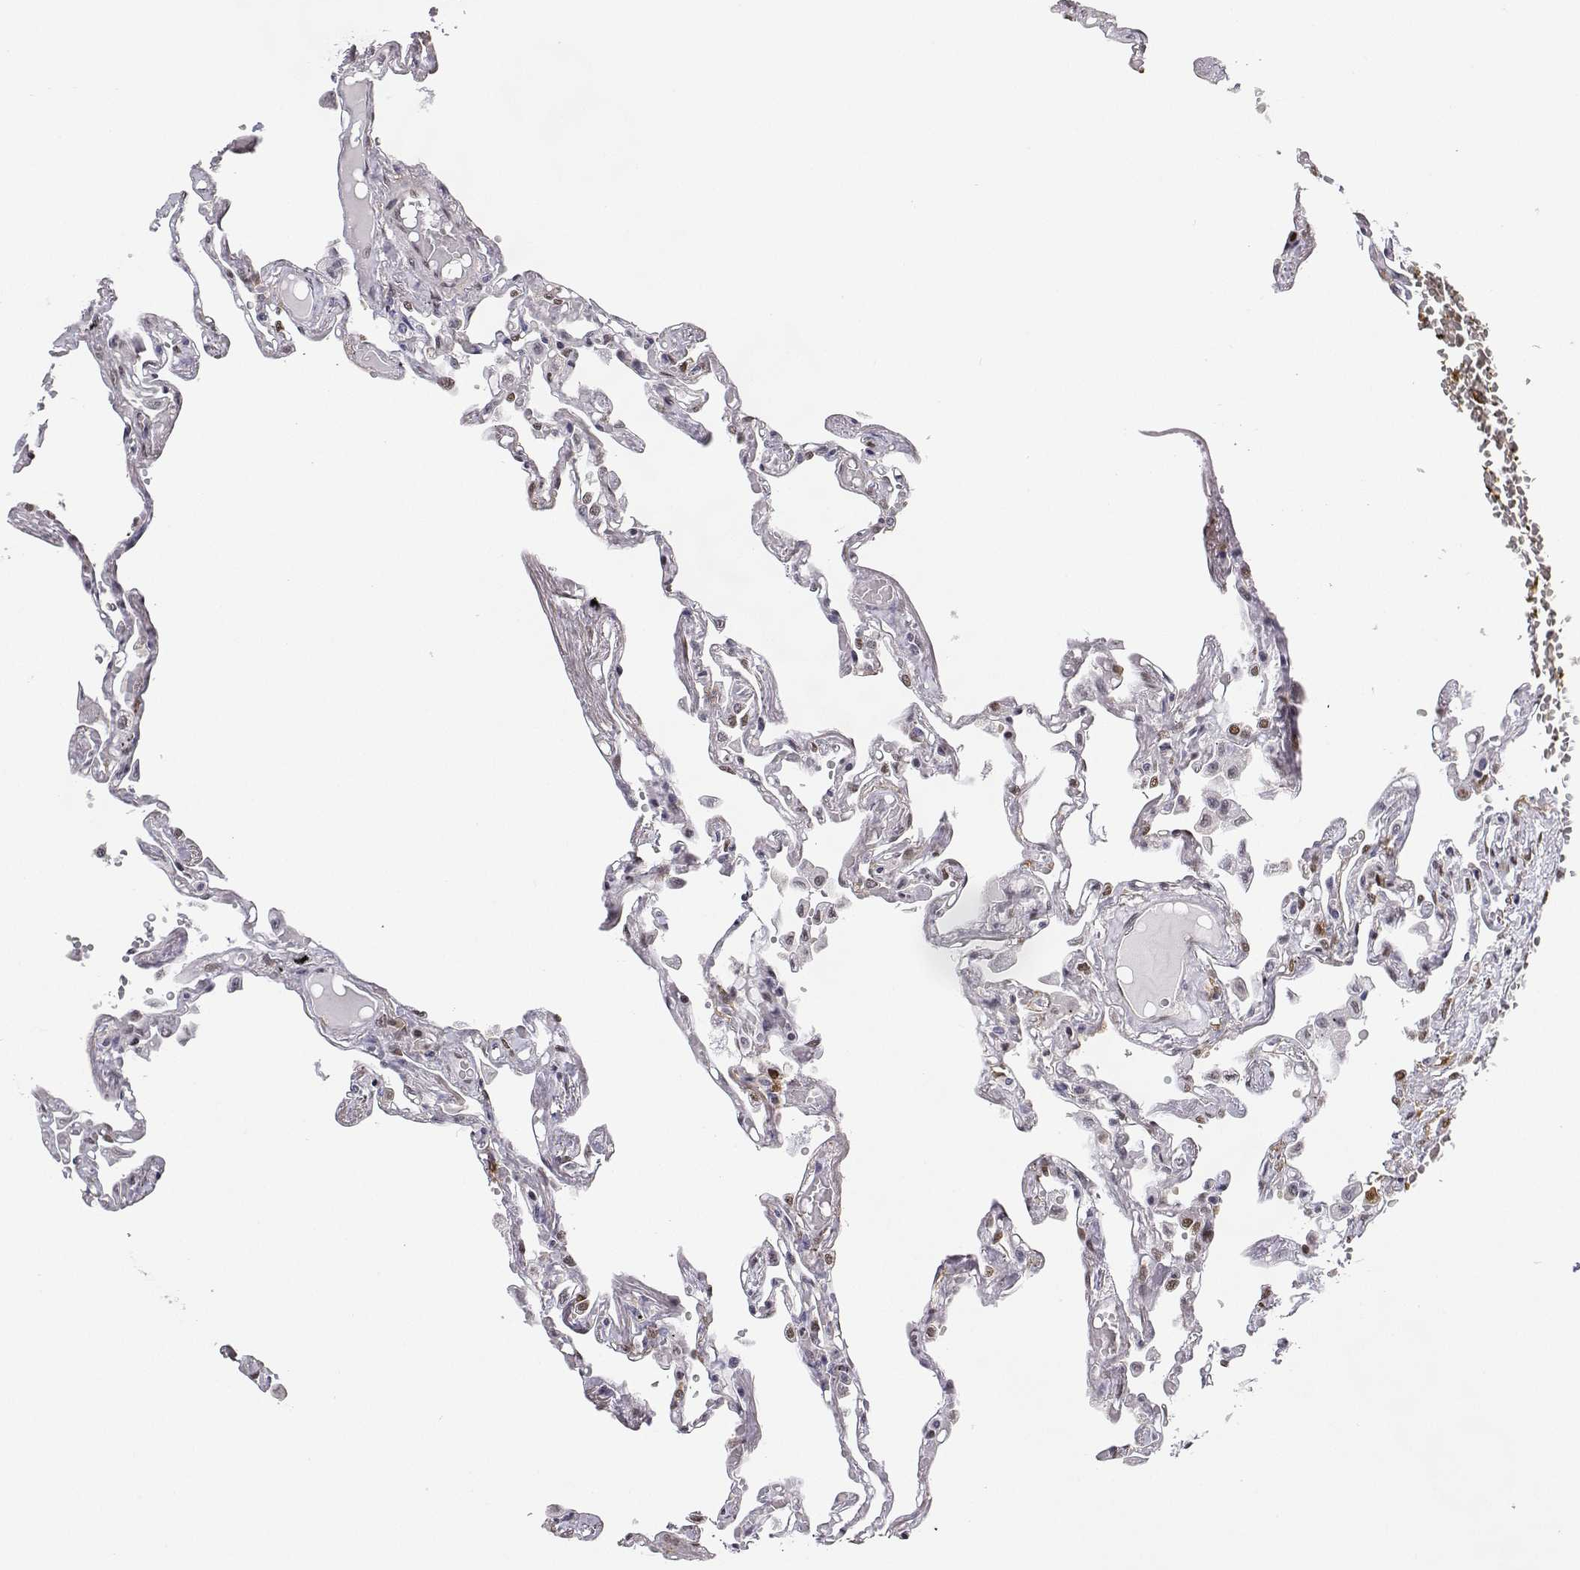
{"staining": {"intensity": "strong", "quantity": ">75%", "location": "nuclear"}, "tissue": "lung", "cell_type": "Alveolar cells", "image_type": "normal", "snomed": [{"axis": "morphology", "description": "Normal tissue, NOS"}, {"axis": "morphology", "description": "Adenocarcinoma, NOS"}, {"axis": "topography", "description": "Cartilage tissue"}, {"axis": "topography", "description": "Lung"}], "caption": "Immunohistochemical staining of benign human lung reveals strong nuclear protein expression in about >75% of alveolar cells.", "gene": "PHGDH", "patient": {"sex": "female", "age": 67}}